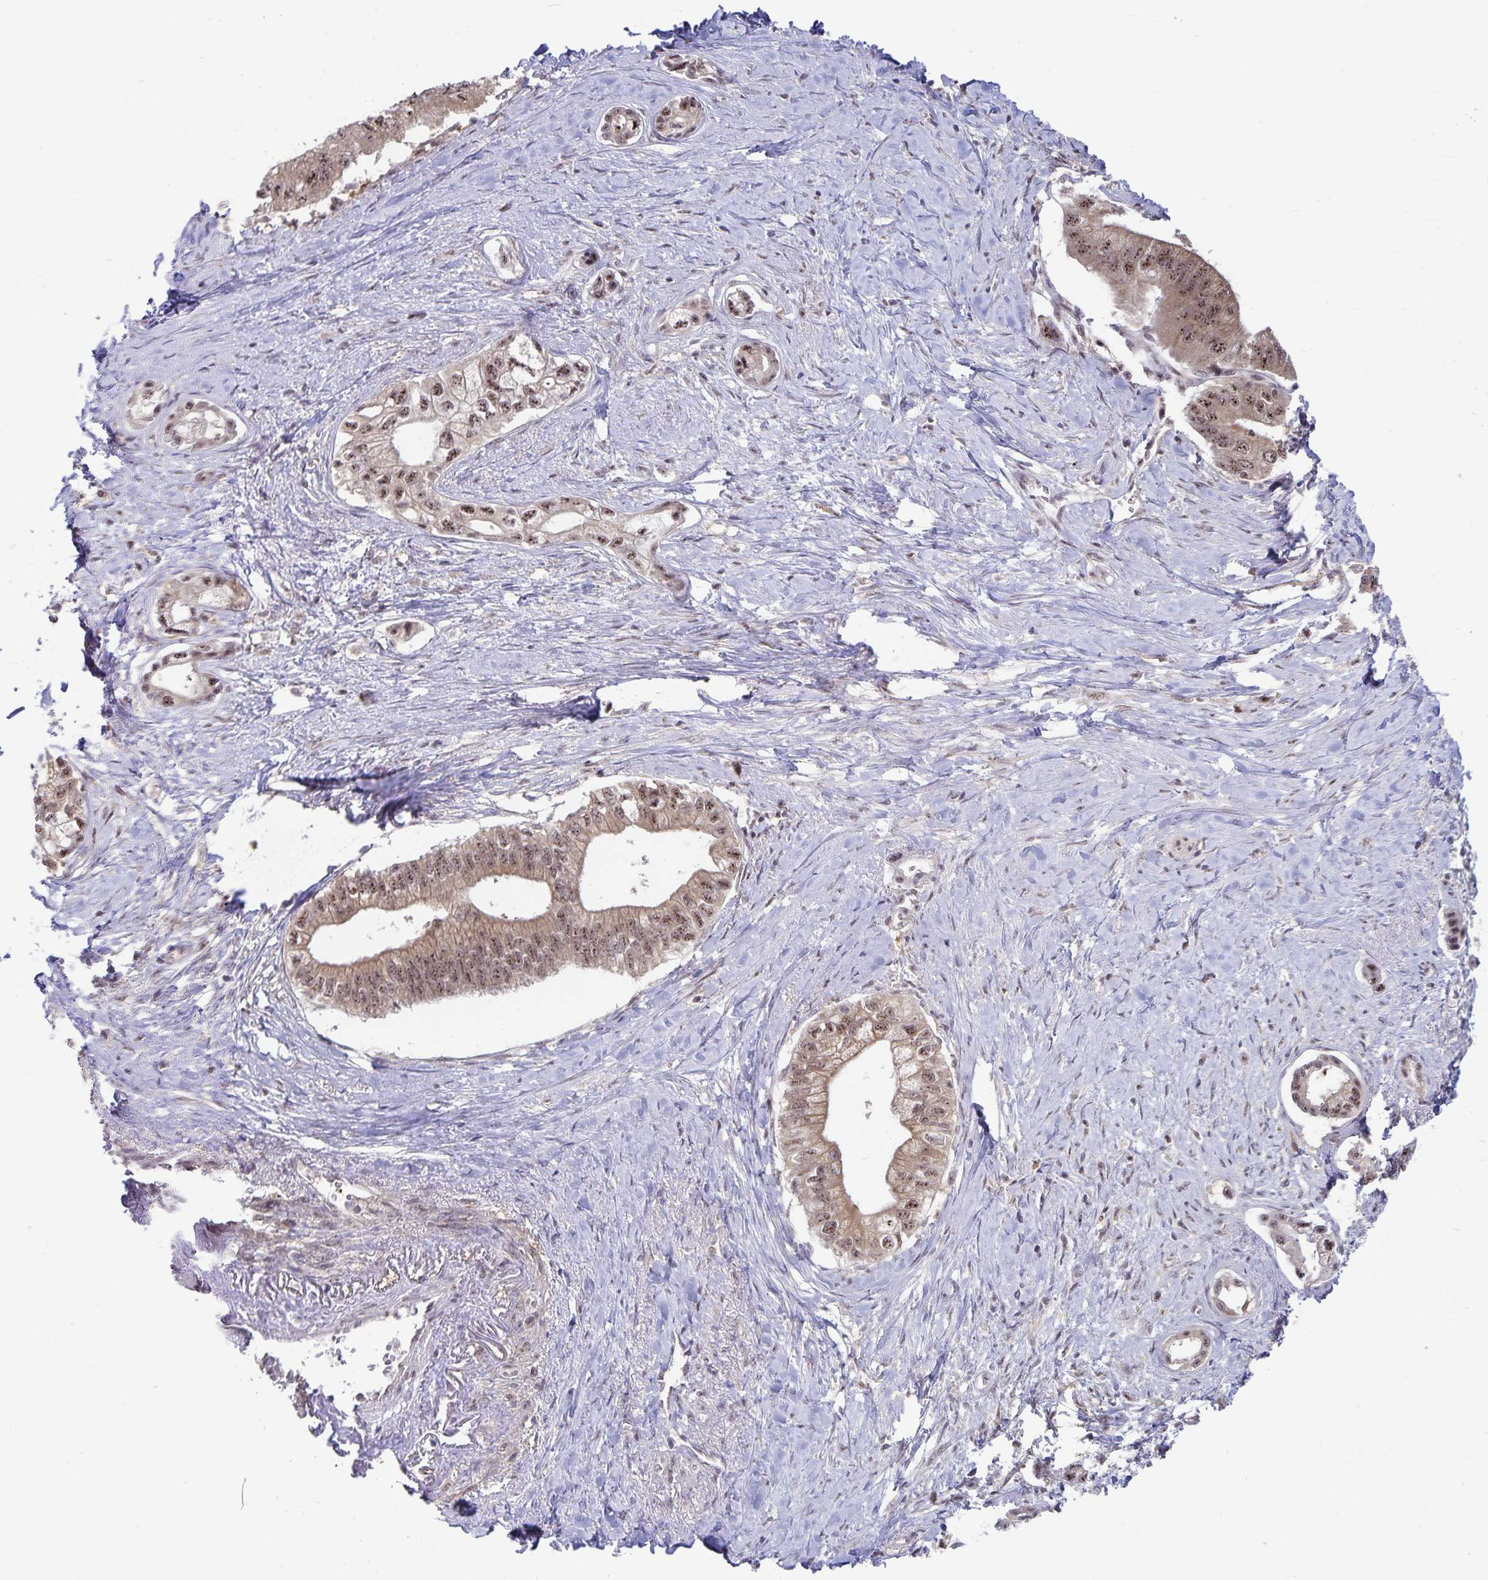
{"staining": {"intensity": "moderate", "quantity": ">75%", "location": "nuclear"}, "tissue": "pancreatic cancer", "cell_type": "Tumor cells", "image_type": "cancer", "snomed": [{"axis": "morphology", "description": "Adenocarcinoma, NOS"}, {"axis": "topography", "description": "Pancreas"}], "caption": "This is a micrograph of immunohistochemistry (IHC) staining of adenocarcinoma (pancreatic), which shows moderate positivity in the nuclear of tumor cells.", "gene": "EXOC6B", "patient": {"sex": "male", "age": 70}}